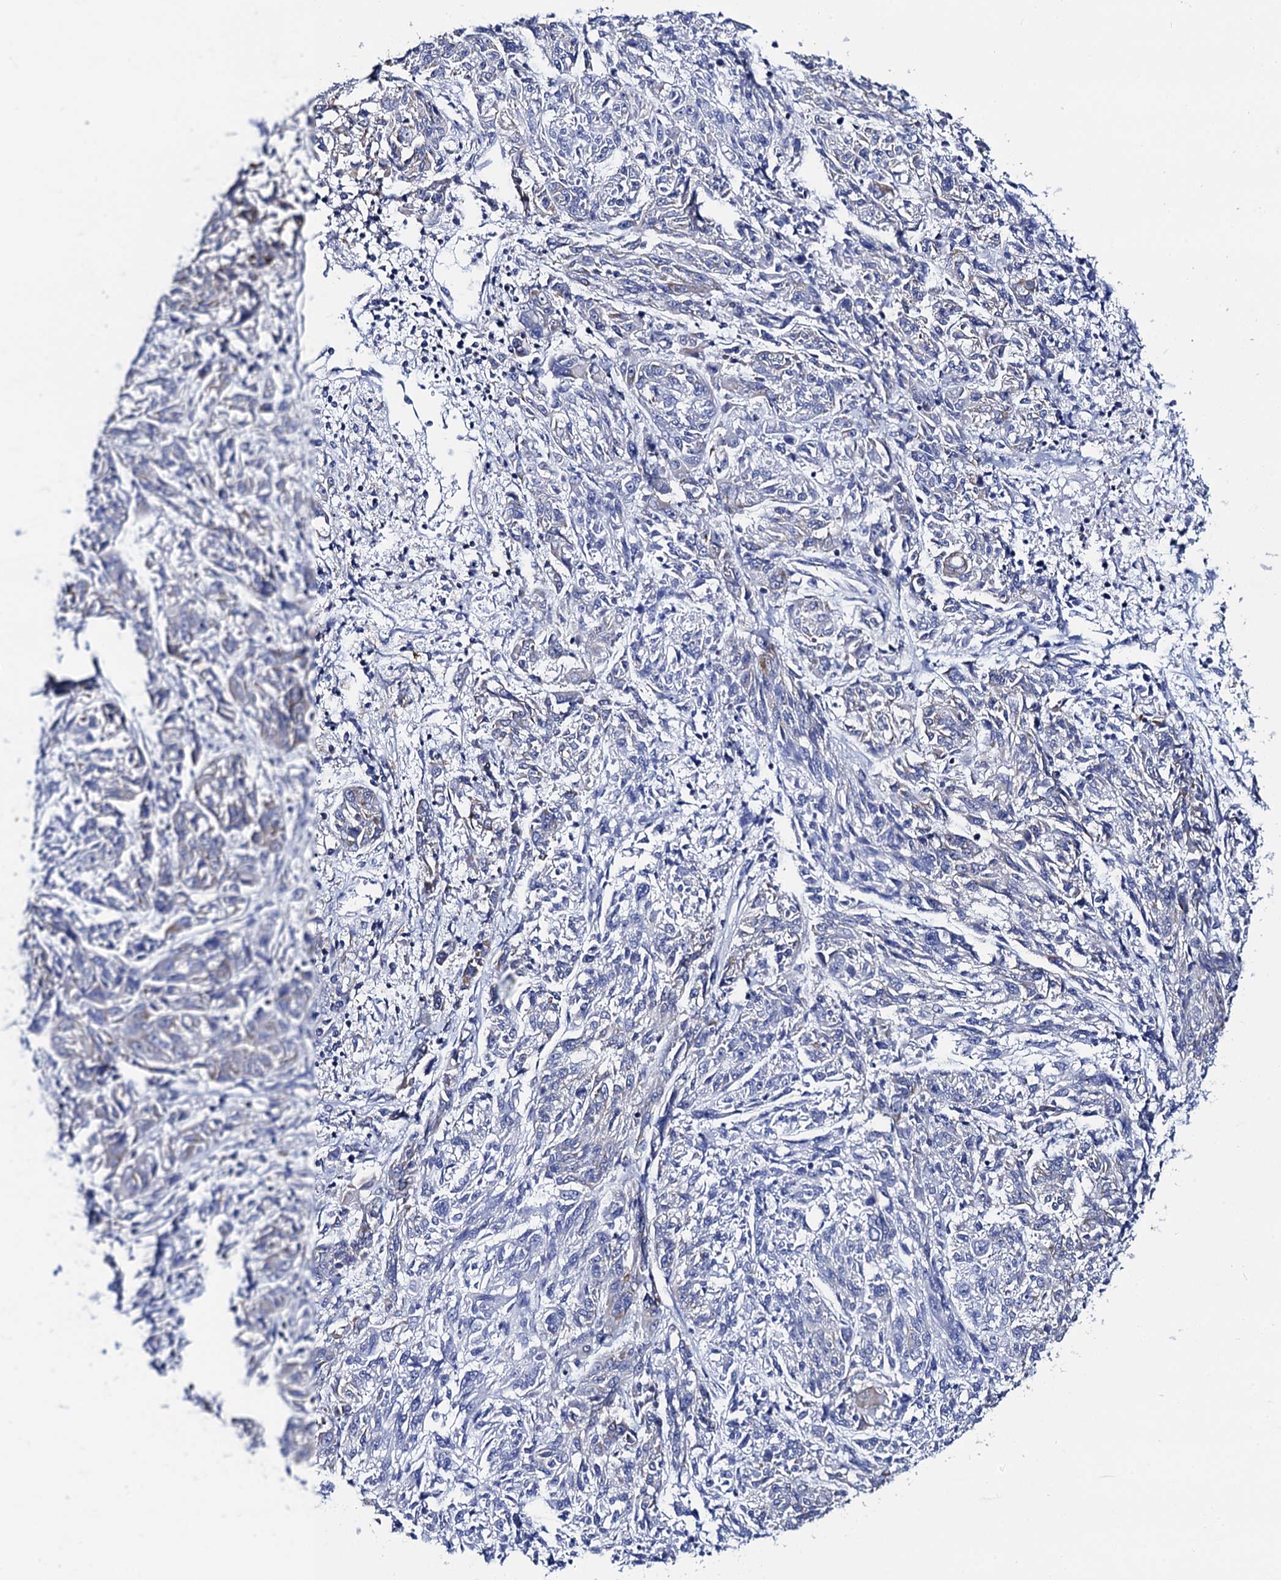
{"staining": {"intensity": "negative", "quantity": "none", "location": "none"}, "tissue": "melanoma", "cell_type": "Tumor cells", "image_type": "cancer", "snomed": [{"axis": "morphology", "description": "Malignant melanoma, NOS"}, {"axis": "topography", "description": "Skin"}], "caption": "Human malignant melanoma stained for a protein using immunohistochemistry exhibits no staining in tumor cells.", "gene": "ACADSB", "patient": {"sex": "male", "age": 53}}